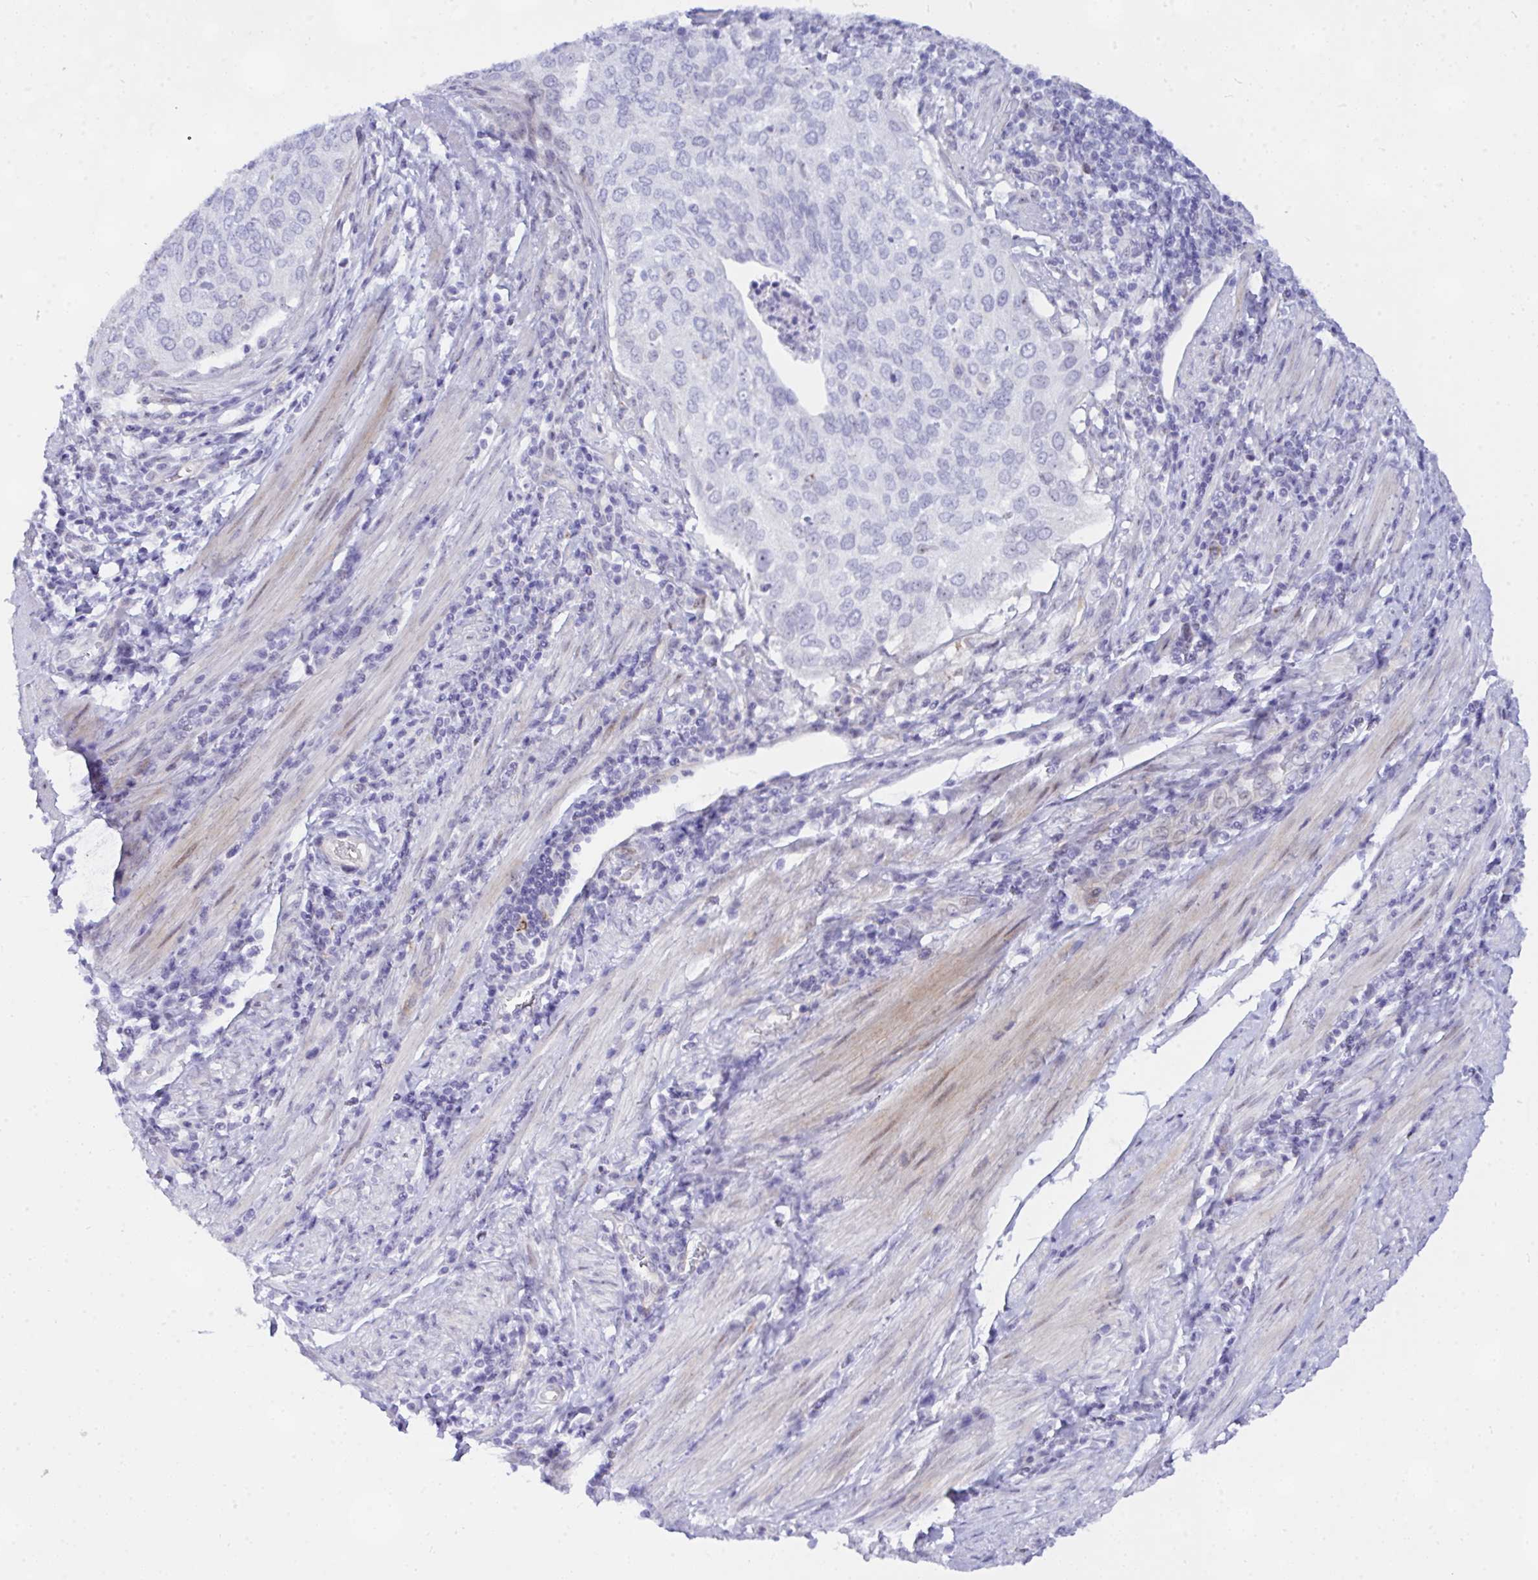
{"staining": {"intensity": "negative", "quantity": "none", "location": "none"}, "tissue": "cervical cancer", "cell_type": "Tumor cells", "image_type": "cancer", "snomed": [{"axis": "morphology", "description": "Adenocarcinoma, NOS"}, {"axis": "topography", "description": "Cervix"}], "caption": "This micrograph is of cervical adenocarcinoma stained with IHC to label a protein in brown with the nuclei are counter-stained blue. There is no staining in tumor cells. Nuclei are stained in blue.", "gene": "NFXL1", "patient": {"sex": "female", "age": 63}}